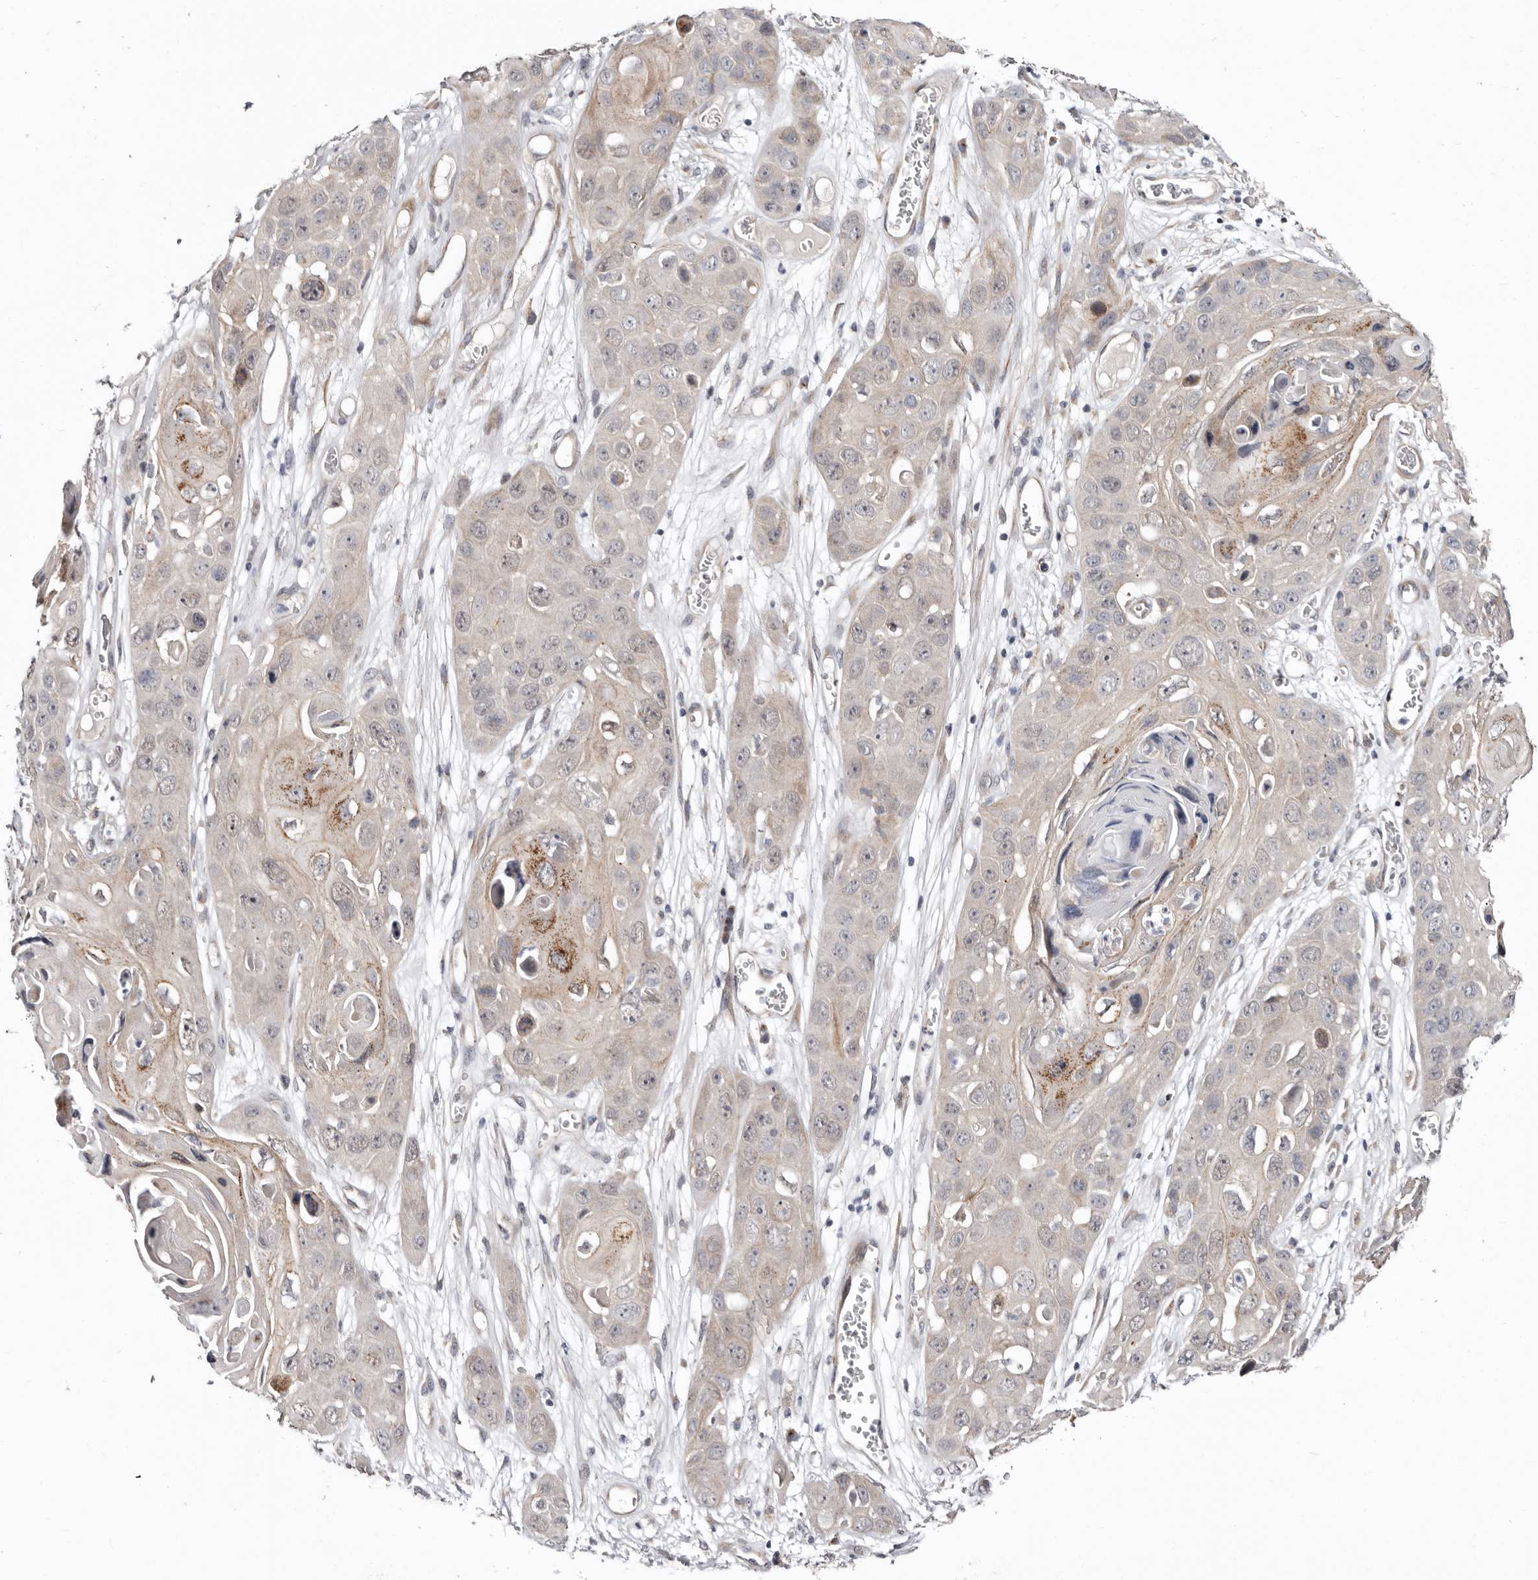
{"staining": {"intensity": "negative", "quantity": "none", "location": "none"}, "tissue": "skin cancer", "cell_type": "Tumor cells", "image_type": "cancer", "snomed": [{"axis": "morphology", "description": "Squamous cell carcinoma, NOS"}, {"axis": "topography", "description": "Skin"}], "caption": "Tumor cells are negative for protein expression in human squamous cell carcinoma (skin).", "gene": "KLHL4", "patient": {"sex": "male", "age": 55}}